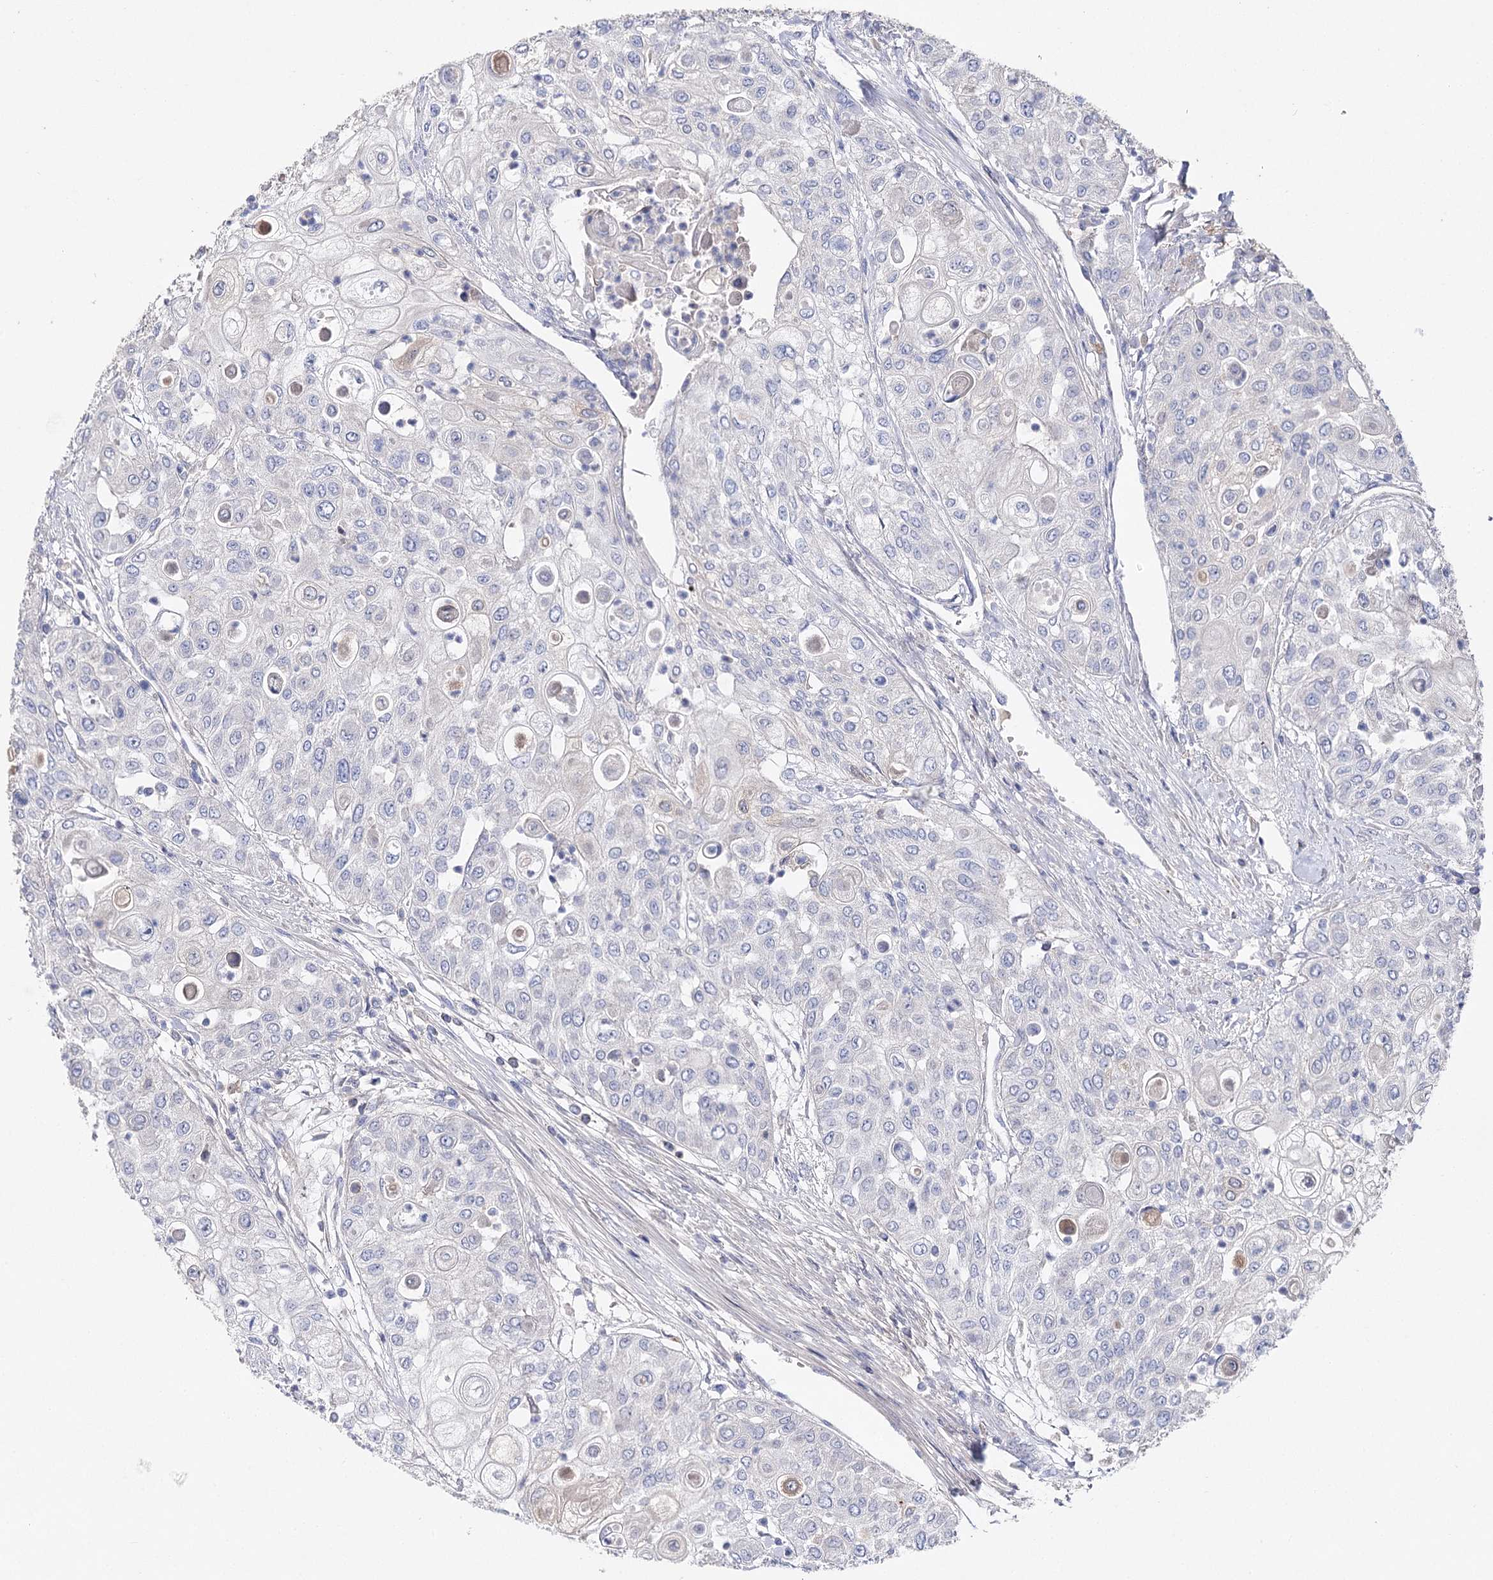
{"staining": {"intensity": "negative", "quantity": "none", "location": "none"}, "tissue": "urothelial cancer", "cell_type": "Tumor cells", "image_type": "cancer", "snomed": [{"axis": "morphology", "description": "Urothelial carcinoma, High grade"}, {"axis": "topography", "description": "Urinary bladder"}], "caption": "There is no significant expression in tumor cells of high-grade urothelial carcinoma.", "gene": "NRAP", "patient": {"sex": "female", "age": 79}}